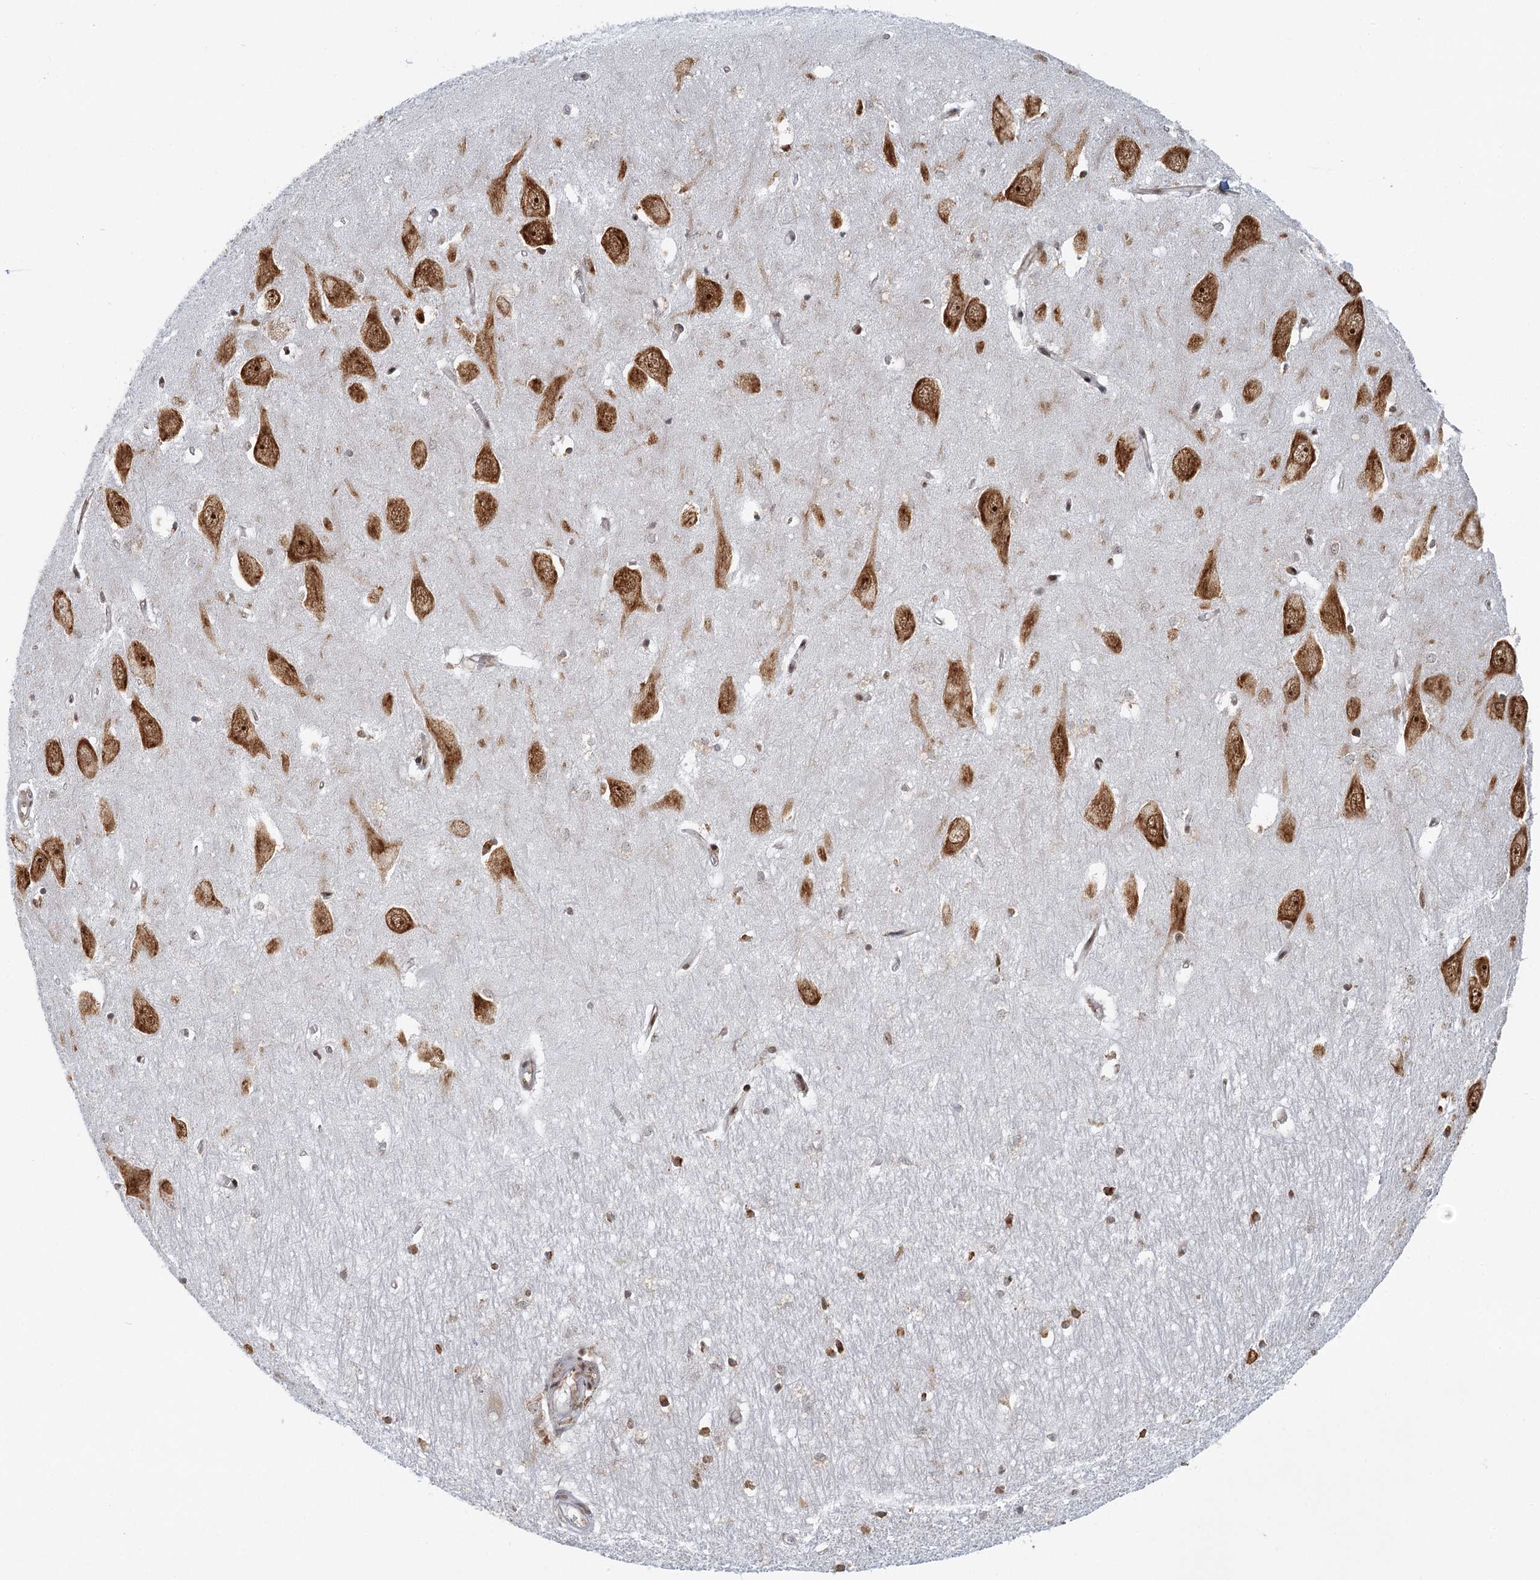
{"staining": {"intensity": "strong", "quantity": "<25%", "location": "cytoplasmic/membranous,nuclear"}, "tissue": "hippocampus", "cell_type": "Glial cells", "image_type": "normal", "snomed": [{"axis": "morphology", "description": "Normal tissue, NOS"}, {"axis": "topography", "description": "Hippocampus"}], "caption": "Glial cells demonstrate strong cytoplasmic/membranous,nuclear staining in approximately <25% of cells in benign hippocampus. The staining is performed using DAB (3,3'-diaminobenzidine) brown chromogen to label protein expression. The nuclei are counter-stained blue using hematoxylin.", "gene": "GPATCH11", "patient": {"sex": "female", "age": 64}}